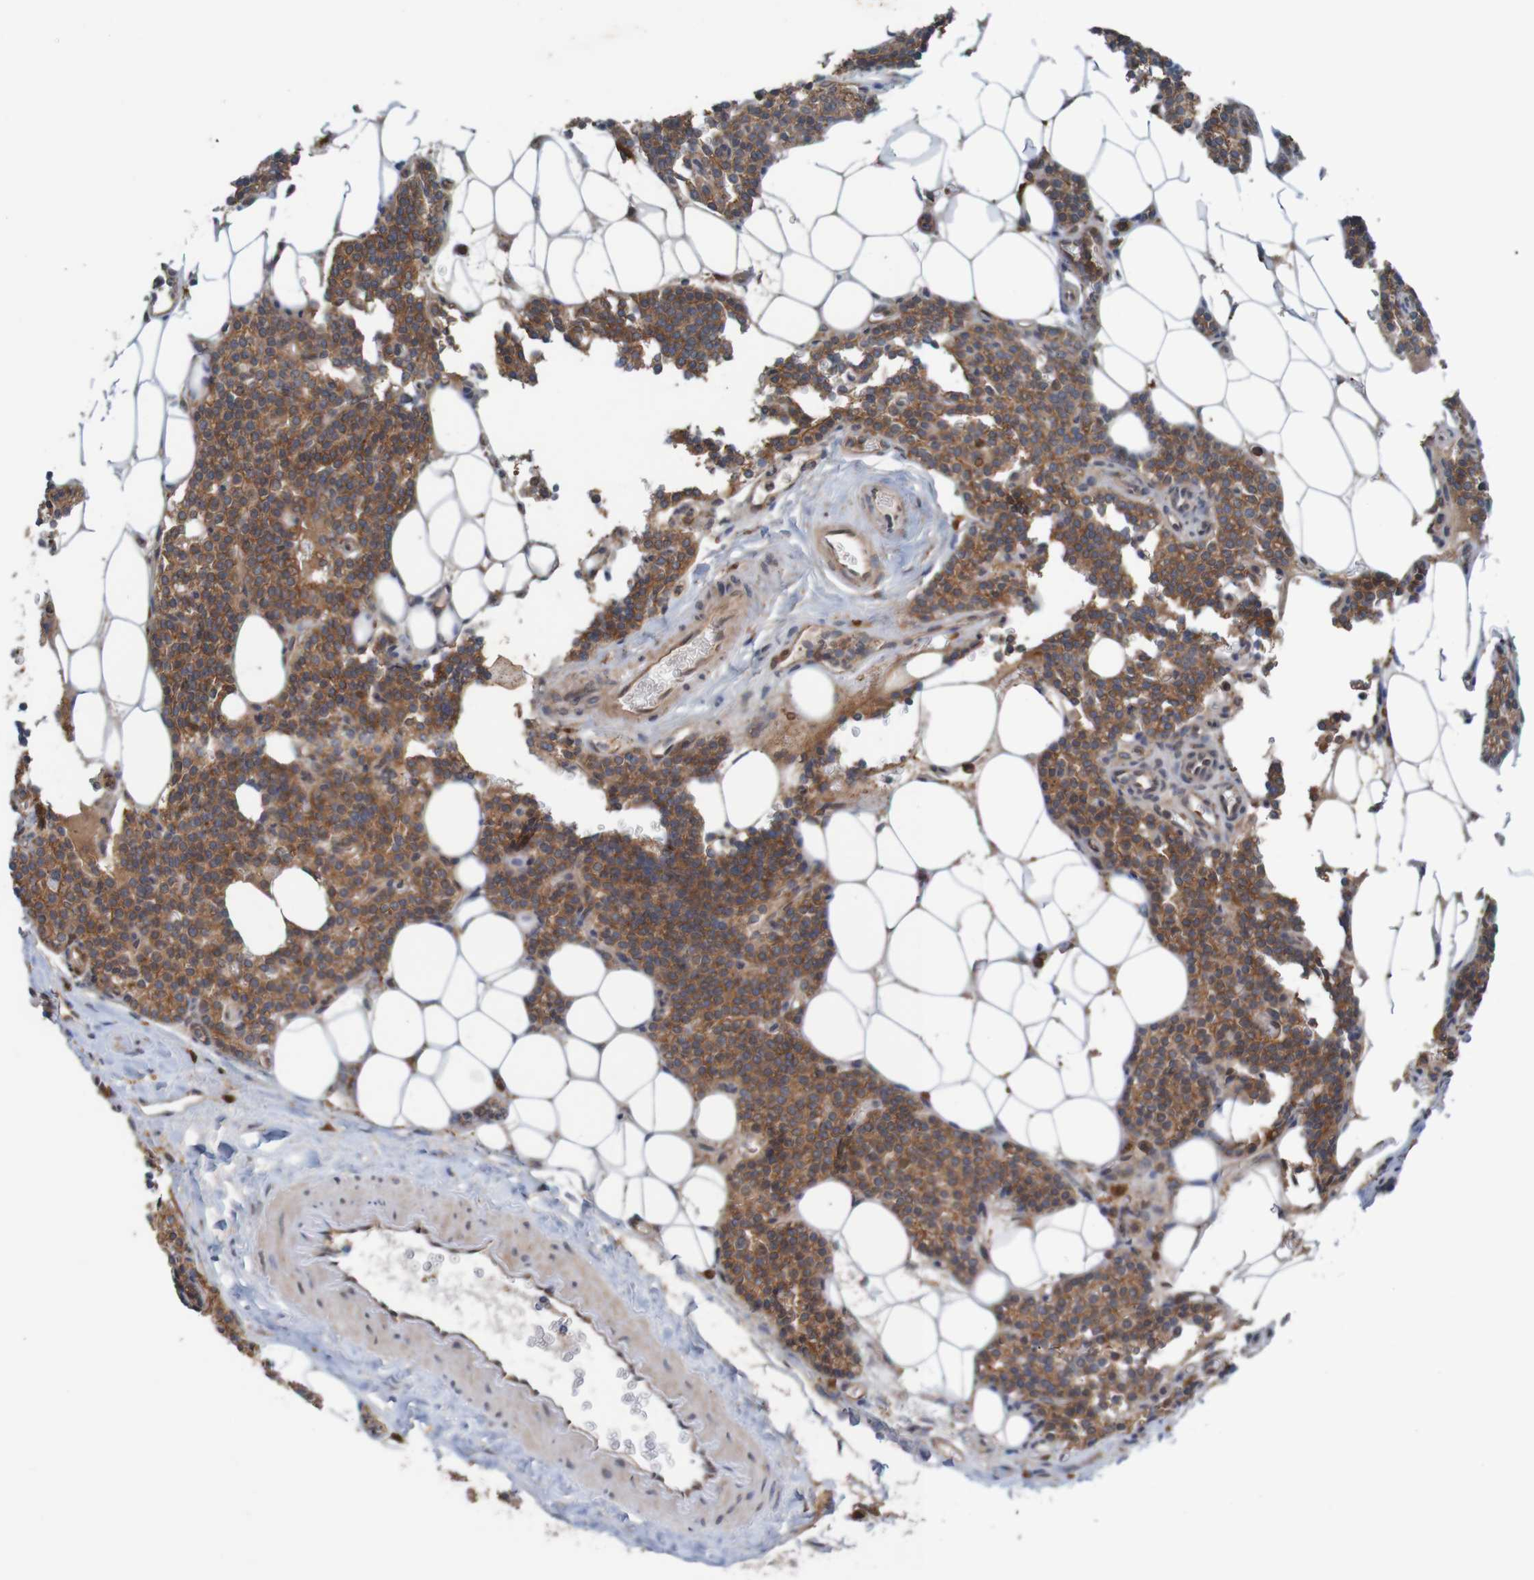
{"staining": {"intensity": "moderate", "quantity": ">75%", "location": "cytoplasmic/membranous"}, "tissue": "parathyroid gland", "cell_type": "Glandular cells", "image_type": "normal", "snomed": [{"axis": "morphology", "description": "Normal tissue, NOS"}, {"axis": "morphology", "description": "Adenoma, NOS"}, {"axis": "topography", "description": "Parathyroid gland"}], "caption": "Human parathyroid gland stained with a brown dye reveals moderate cytoplasmic/membranous positive expression in approximately >75% of glandular cells.", "gene": "ARHGEF11", "patient": {"sex": "female", "age": 51}}